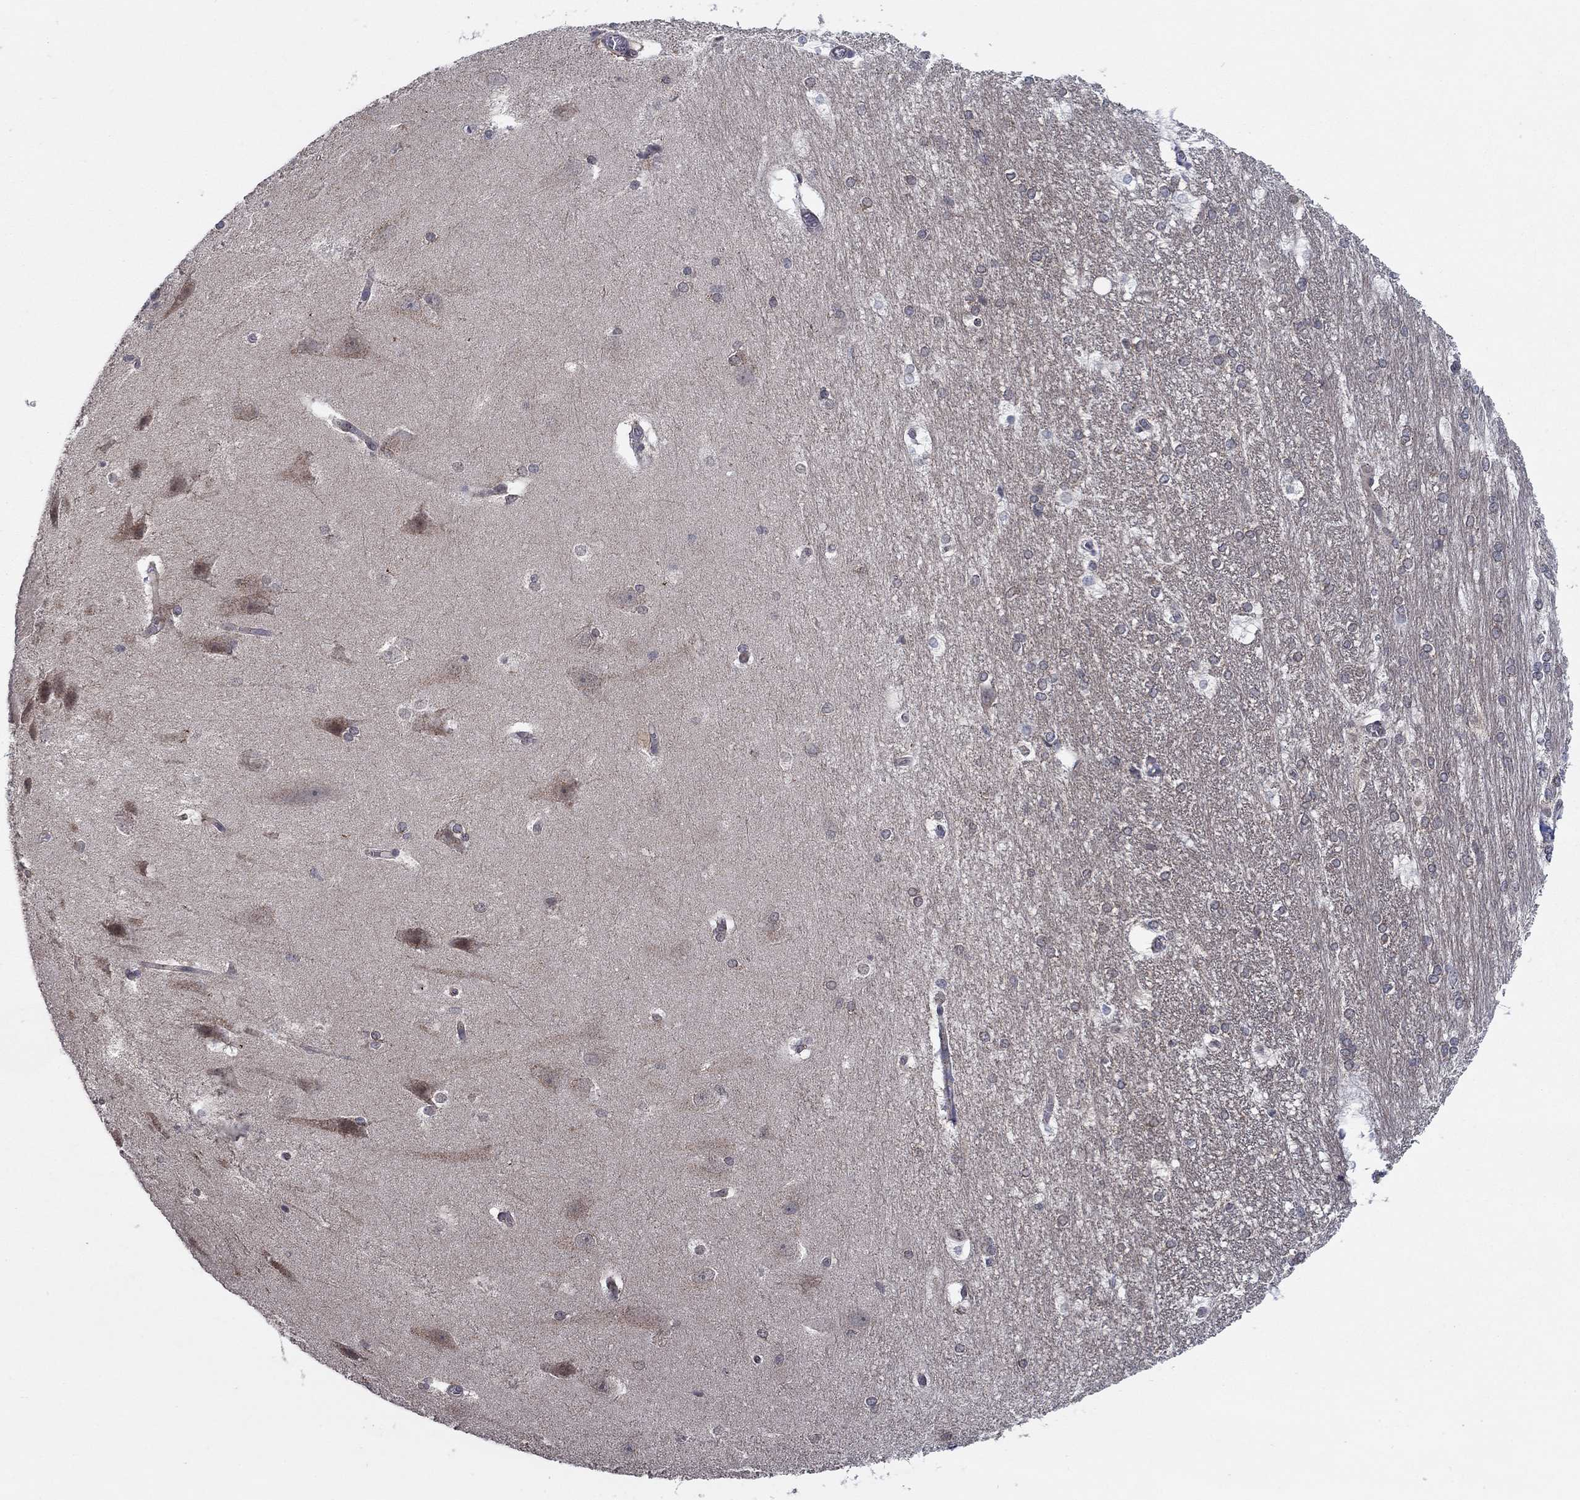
{"staining": {"intensity": "weak", "quantity": "<25%", "location": "nuclear"}, "tissue": "hippocampus", "cell_type": "Glial cells", "image_type": "normal", "snomed": [{"axis": "morphology", "description": "Normal tissue, NOS"}, {"axis": "topography", "description": "Cerebral cortex"}, {"axis": "topography", "description": "Hippocampus"}], "caption": "Immunohistochemistry (IHC) histopathology image of unremarkable hippocampus: hippocampus stained with DAB displays no significant protein positivity in glial cells.", "gene": "SH3RF1", "patient": {"sex": "female", "age": 19}}